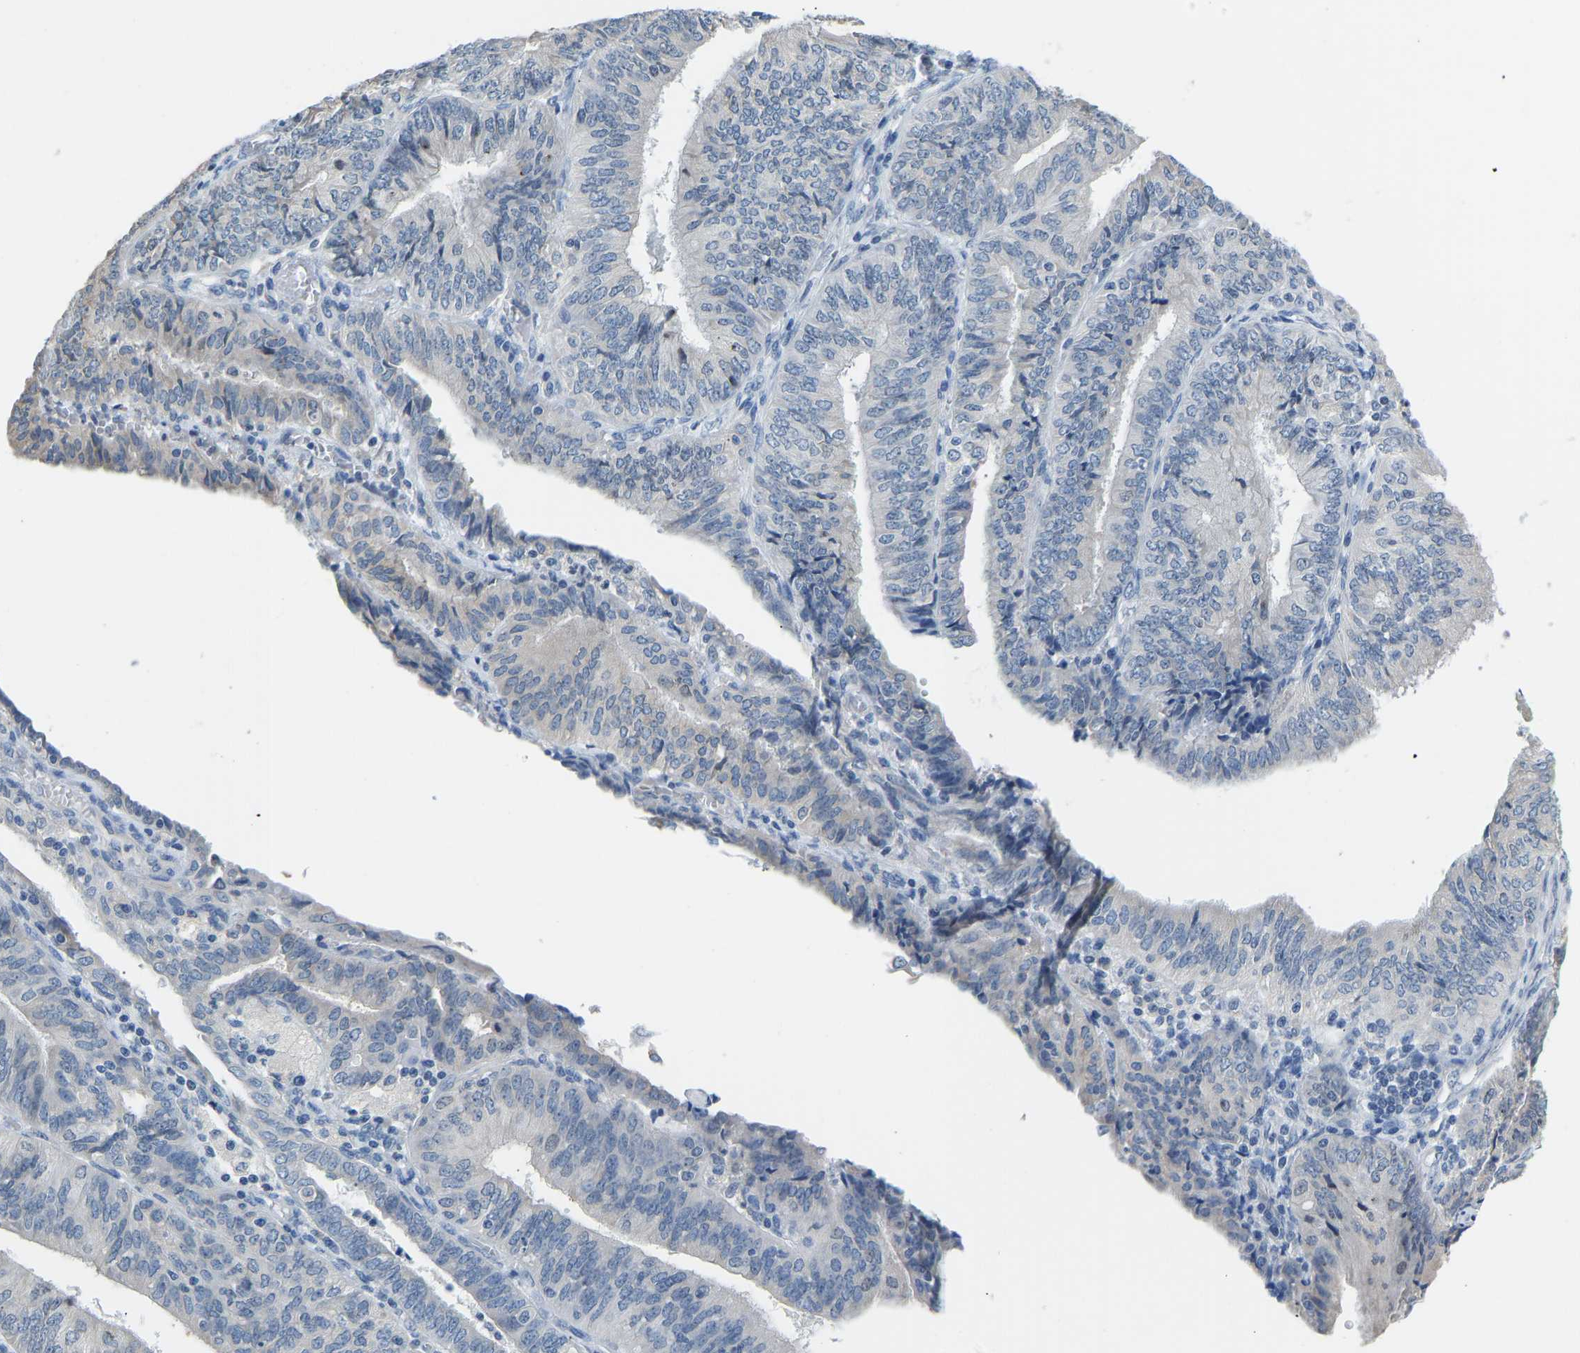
{"staining": {"intensity": "negative", "quantity": "none", "location": "none"}, "tissue": "endometrial cancer", "cell_type": "Tumor cells", "image_type": "cancer", "snomed": [{"axis": "morphology", "description": "Adenocarcinoma, NOS"}, {"axis": "topography", "description": "Endometrium"}], "caption": "Image shows no protein positivity in tumor cells of endometrial cancer tissue.", "gene": "VRK1", "patient": {"sex": "female", "age": 58}}